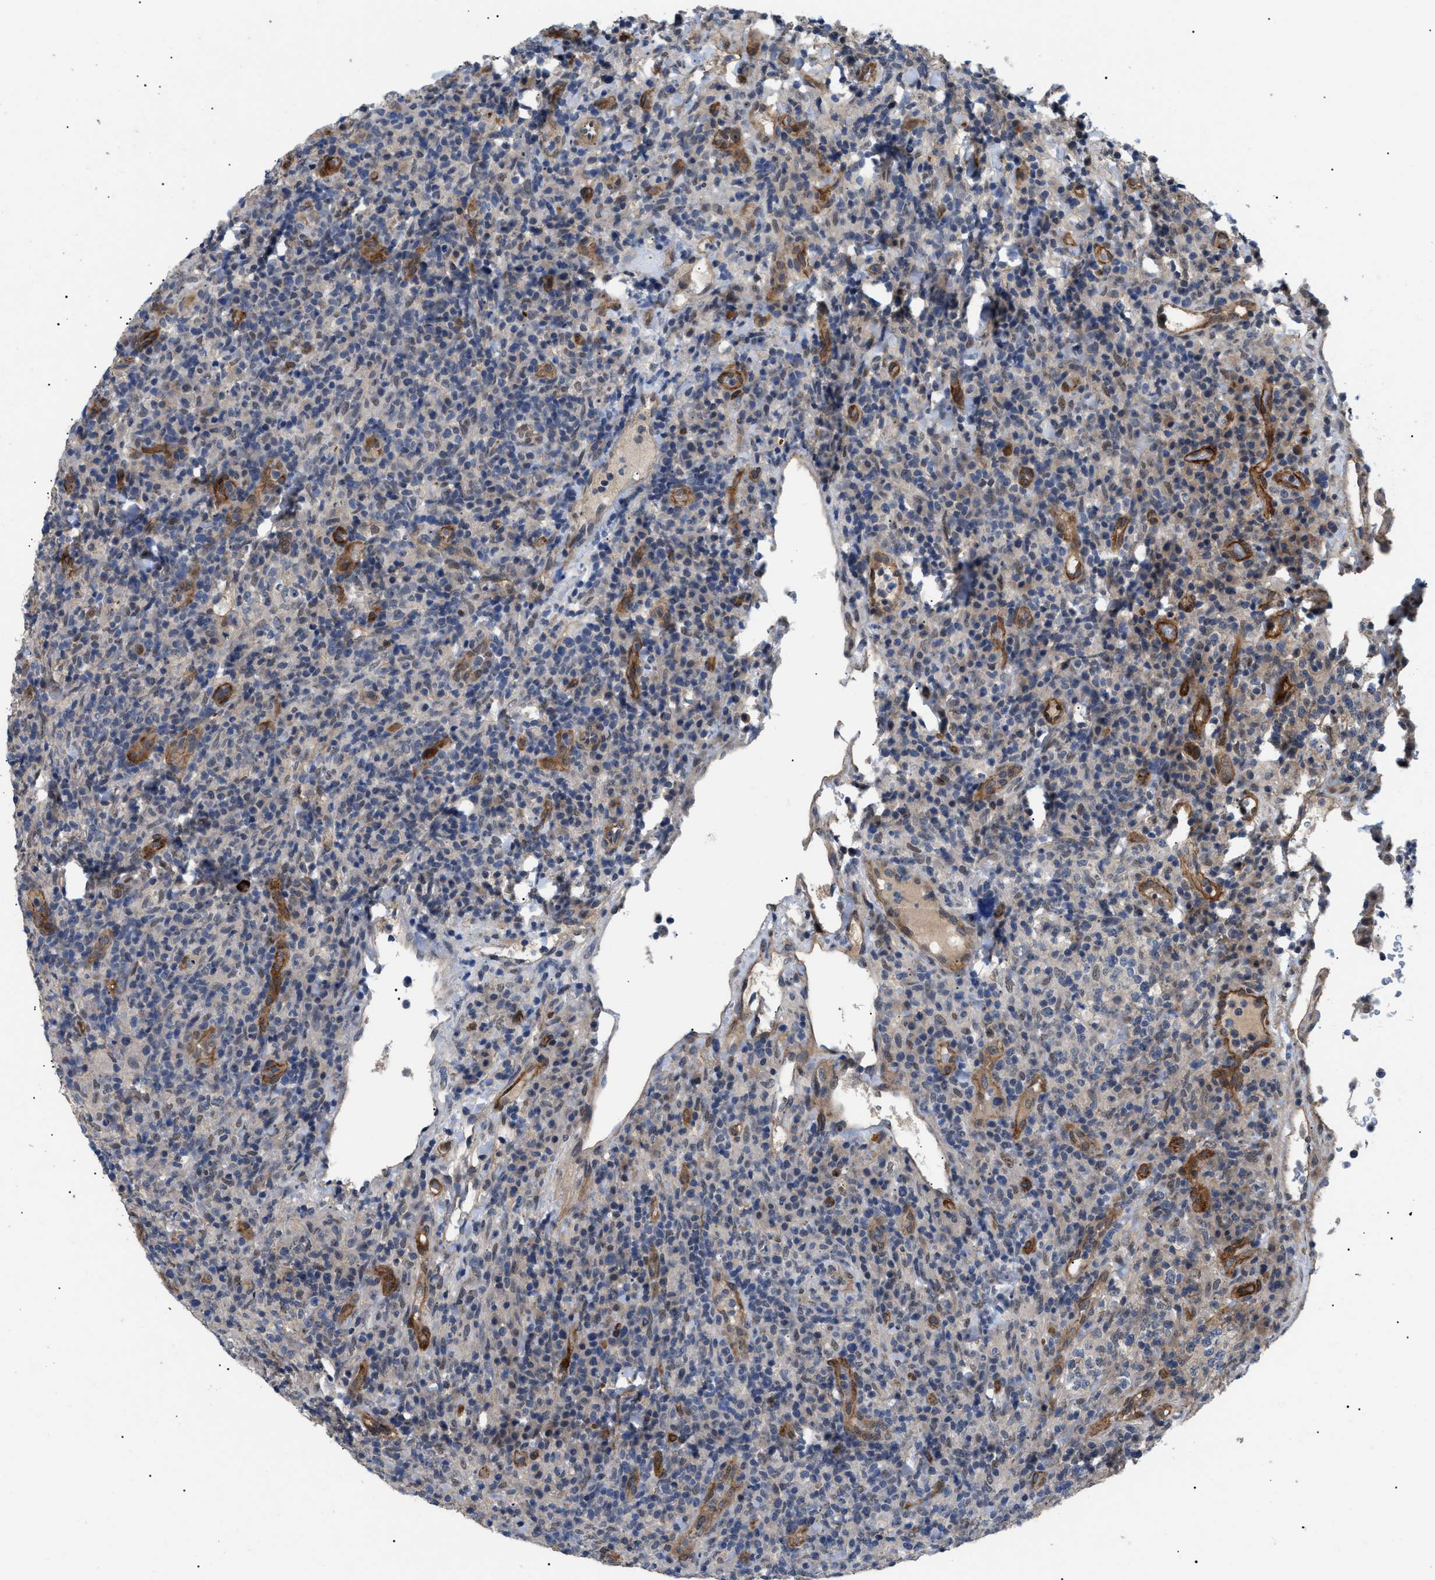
{"staining": {"intensity": "weak", "quantity": ">75%", "location": "cytoplasmic/membranous"}, "tissue": "lymphoma", "cell_type": "Tumor cells", "image_type": "cancer", "snomed": [{"axis": "morphology", "description": "Malignant lymphoma, non-Hodgkin's type, High grade"}, {"axis": "topography", "description": "Lymph node"}], "caption": "Immunohistochemistry histopathology image of lymphoma stained for a protein (brown), which reveals low levels of weak cytoplasmic/membranous staining in about >75% of tumor cells.", "gene": "CRCP", "patient": {"sex": "female", "age": 76}}